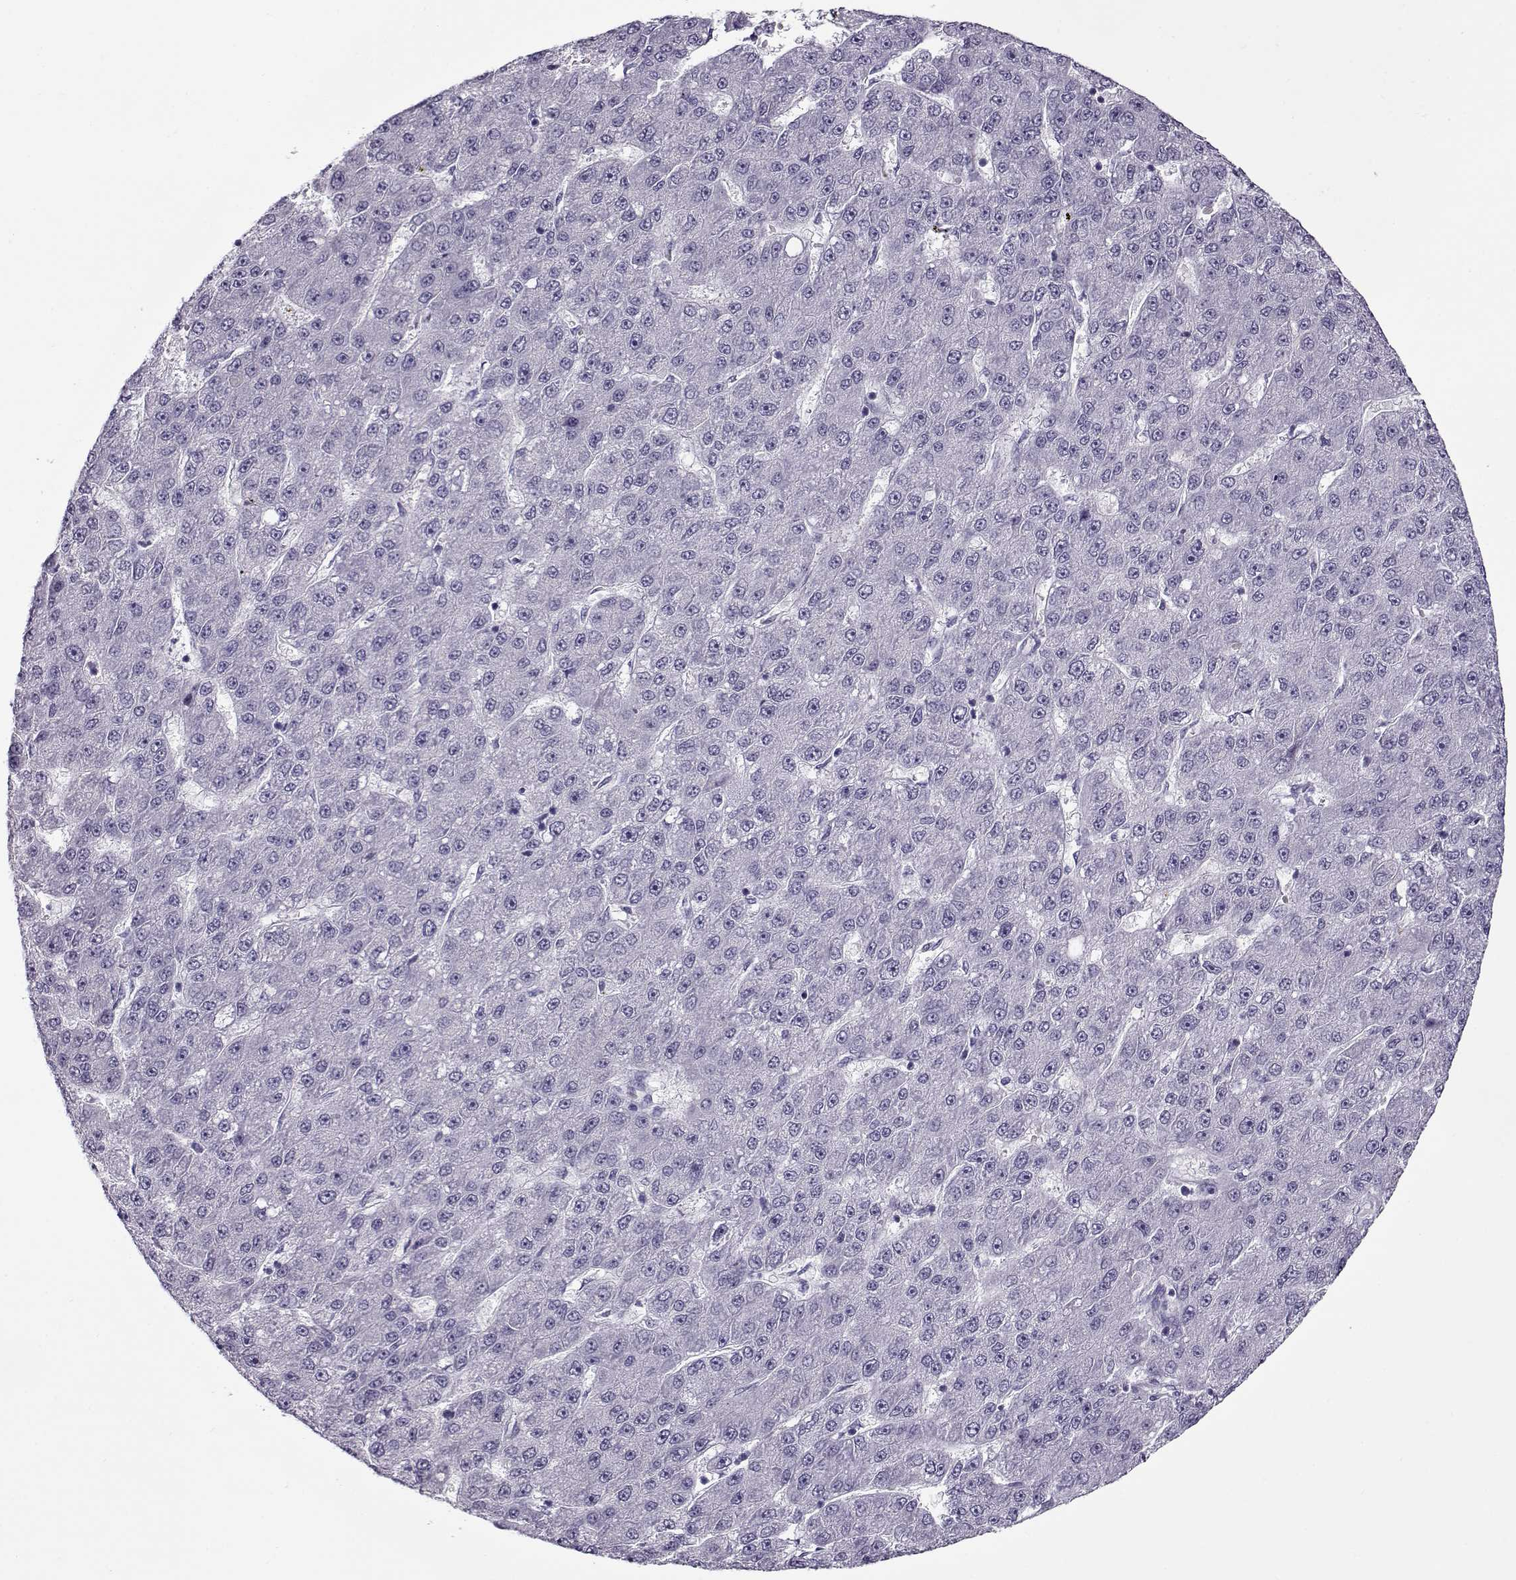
{"staining": {"intensity": "negative", "quantity": "none", "location": "none"}, "tissue": "liver cancer", "cell_type": "Tumor cells", "image_type": "cancer", "snomed": [{"axis": "morphology", "description": "Carcinoma, Hepatocellular, NOS"}, {"axis": "topography", "description": "Liver"}], "caption": "Image shows no significant protein staining in tumor cells of liver cancer.", "gene": "GAGE2A", "patient": {"sex": "male", "age": 67}}